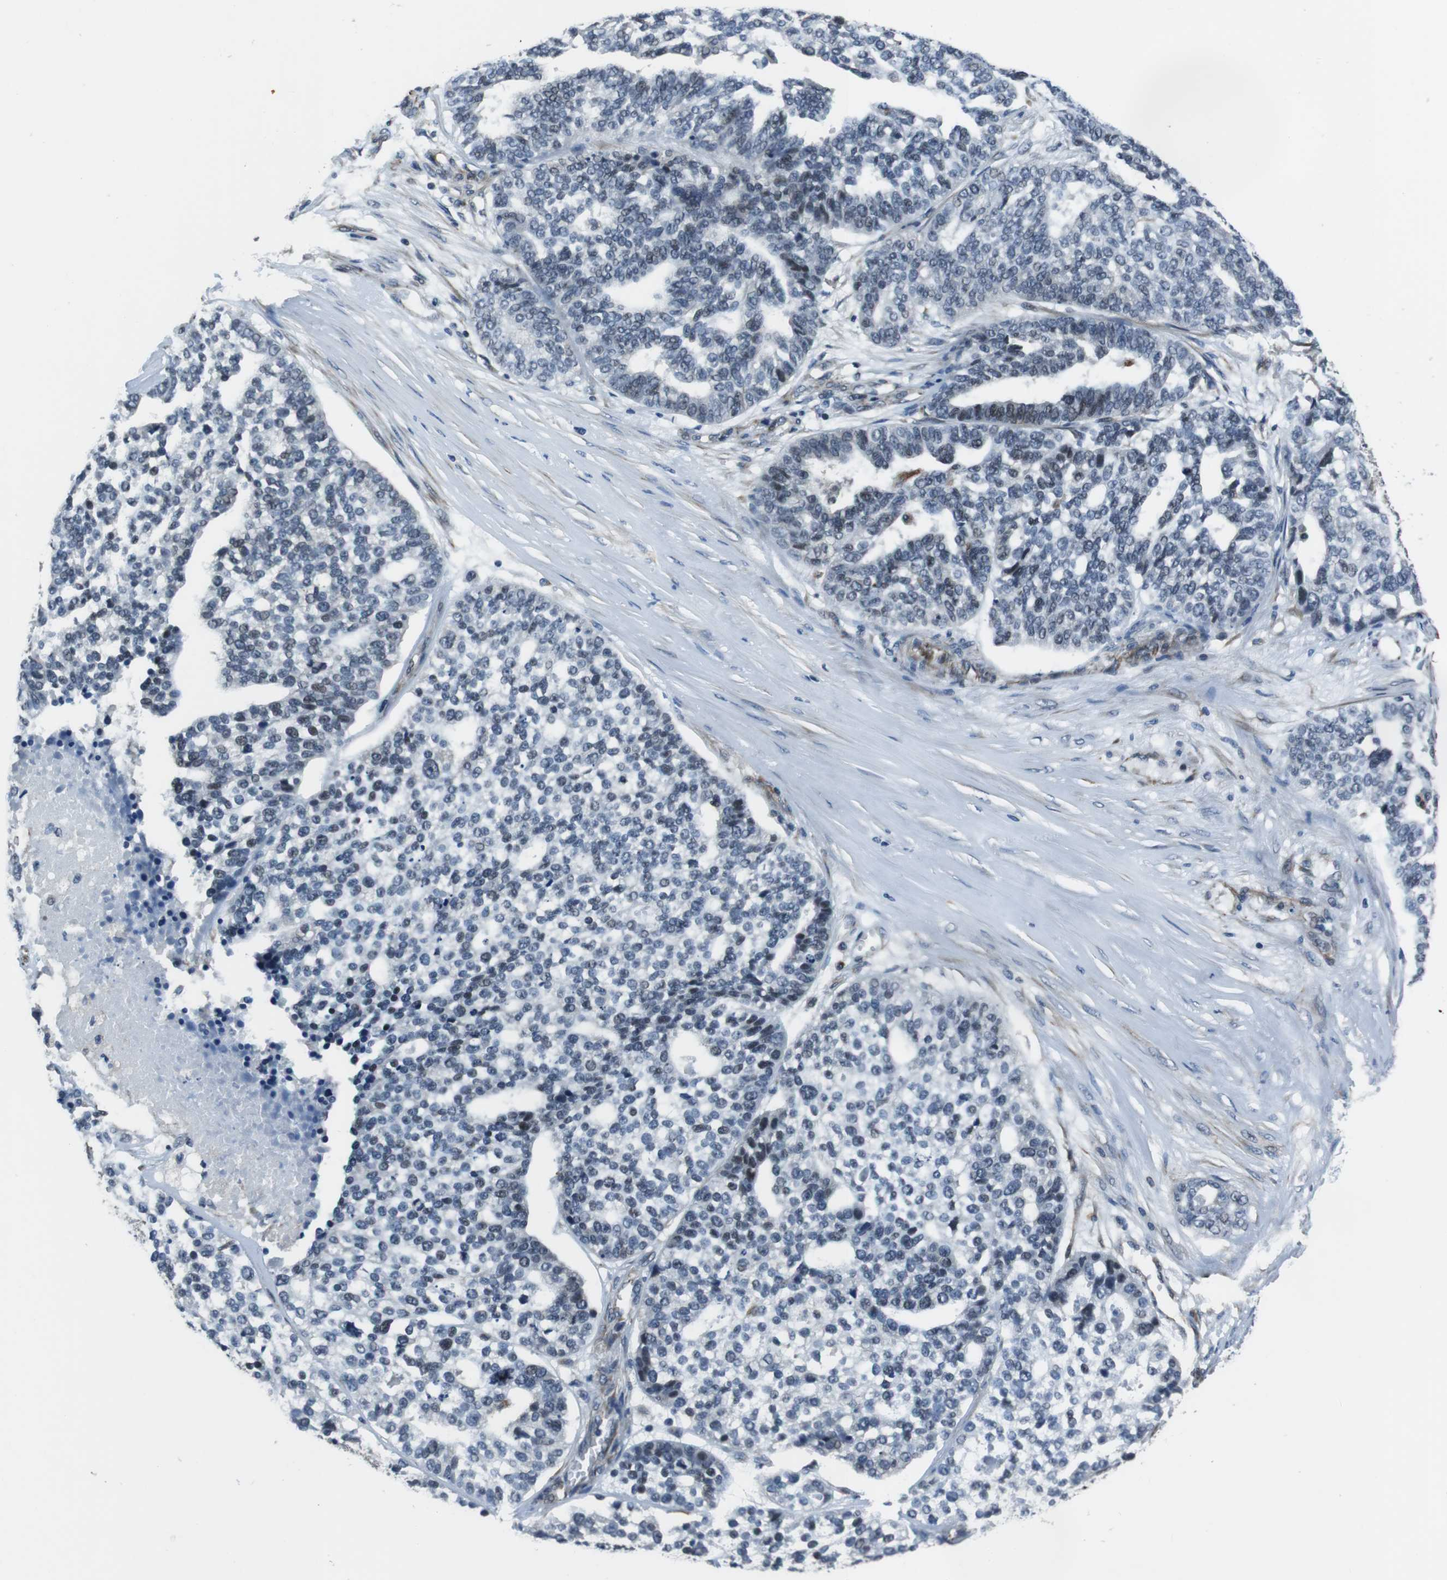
{"staining": {"intensity": "negative", "quantity": "none", "location": "none"}, "tissue": "ovarian cancer", "cell_type": "Tumor cells", "image_type": "cancer", "snomed": [{"axis": "morphology", "description": "Cystadenocarcinoma, serous, NOS"}, {"axis": "topography", "description": "Ovary"}], "caption": "Immunohistochemical staining of serous cystadenocarcinoma (ovarian) demonstrates no significant expression in tumor cells.", "gene": "LRRC49", "patient": {"sex": "female", "age": 59}}